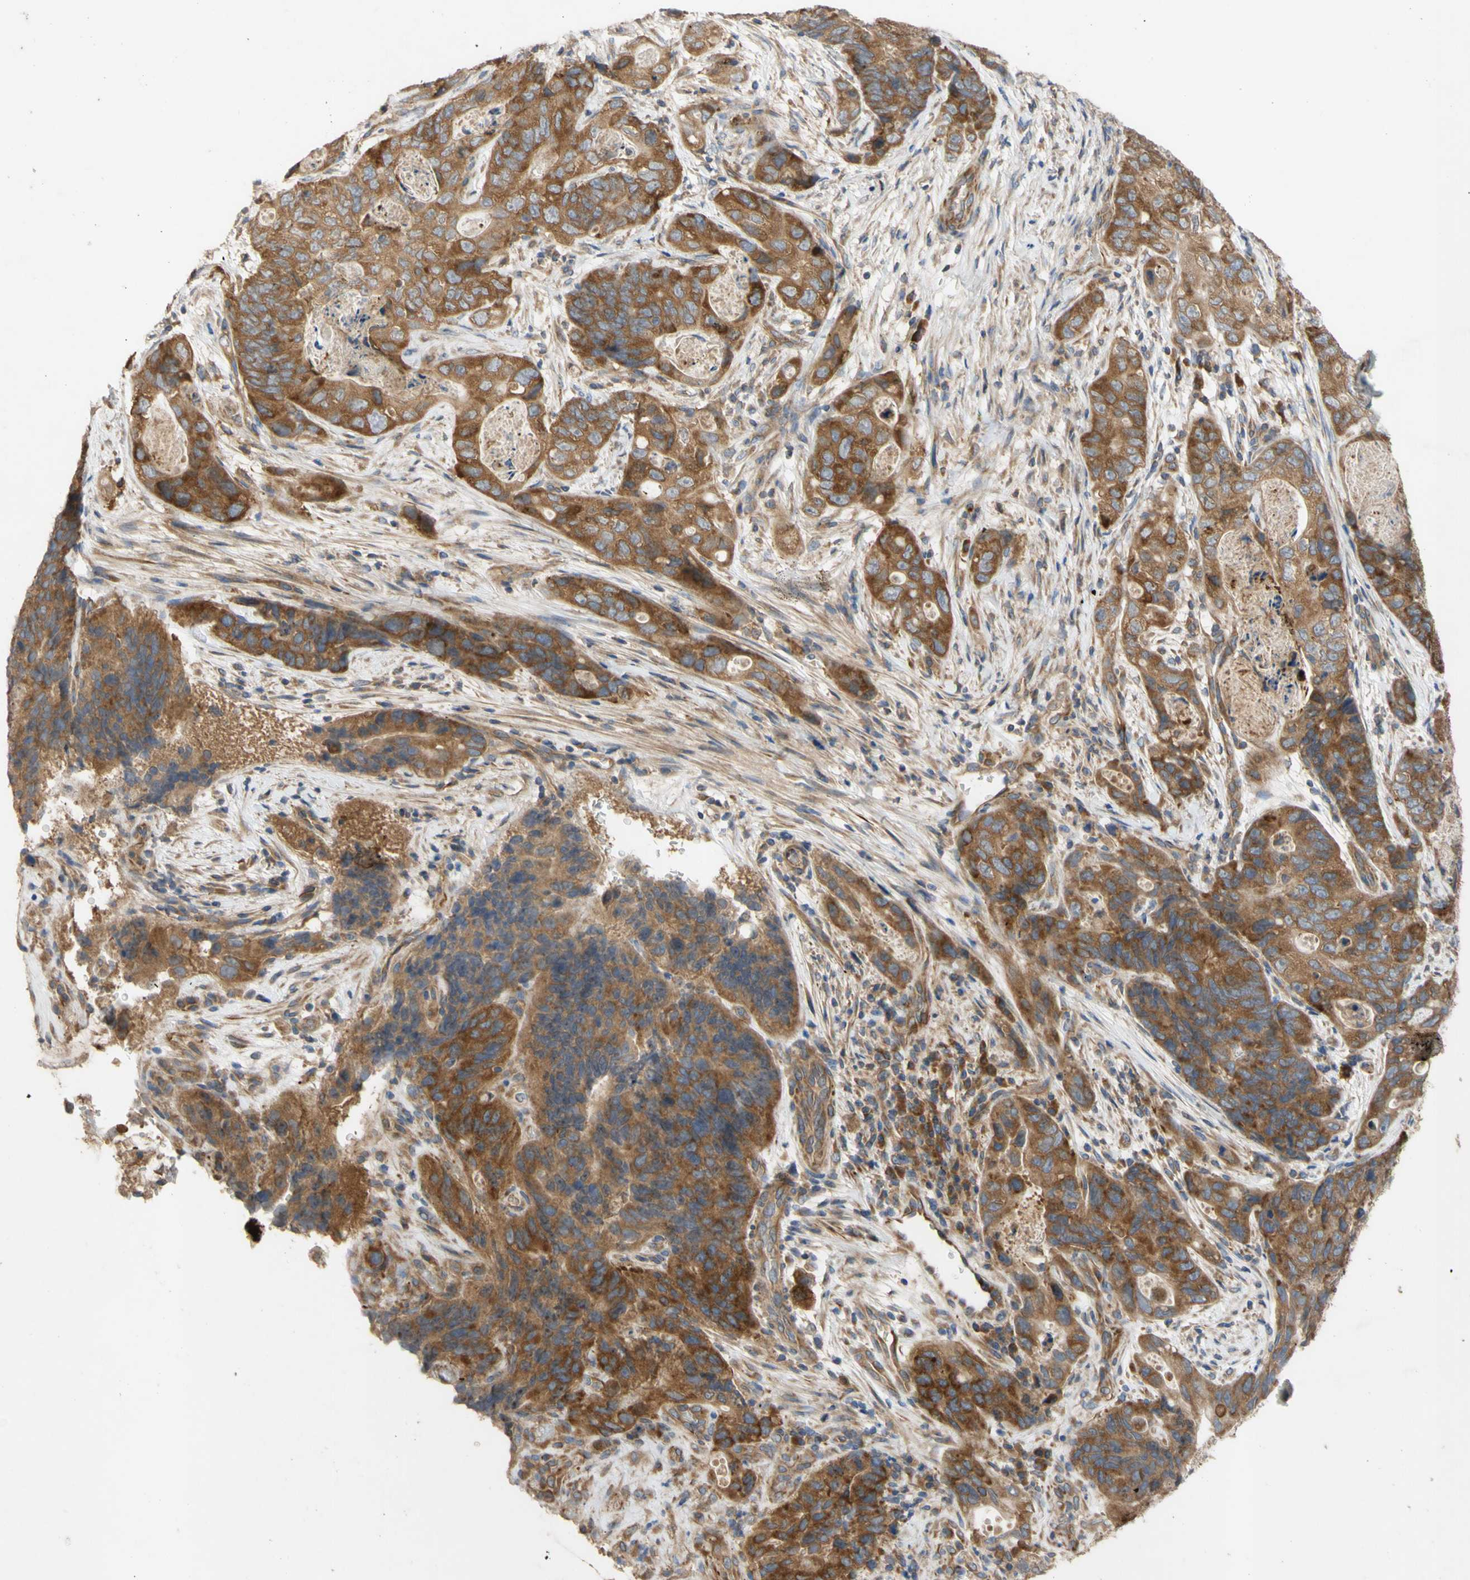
{"staining": {"intensity": "strong", "quantity": ">75%", "location": "cytoplasmic/membranous"}, "tissue": "stomach cancer", "cell_type": "Tumor cells", "image_type": "cancer", "snomed": [{"axis": "morphology", "description": "Adenocarcinoma, NOS"}, {"axis": "topography", "description": "Stomach"}], "caption": "Adenocarcinoma (stomach) was stained to show a protein in brown. There is high levels of strong cytoplasmic/membranous staining in about >75% of tumor cells.", "gene": "EIF2S3", "patient": {"sex": "female", "age": 89}}